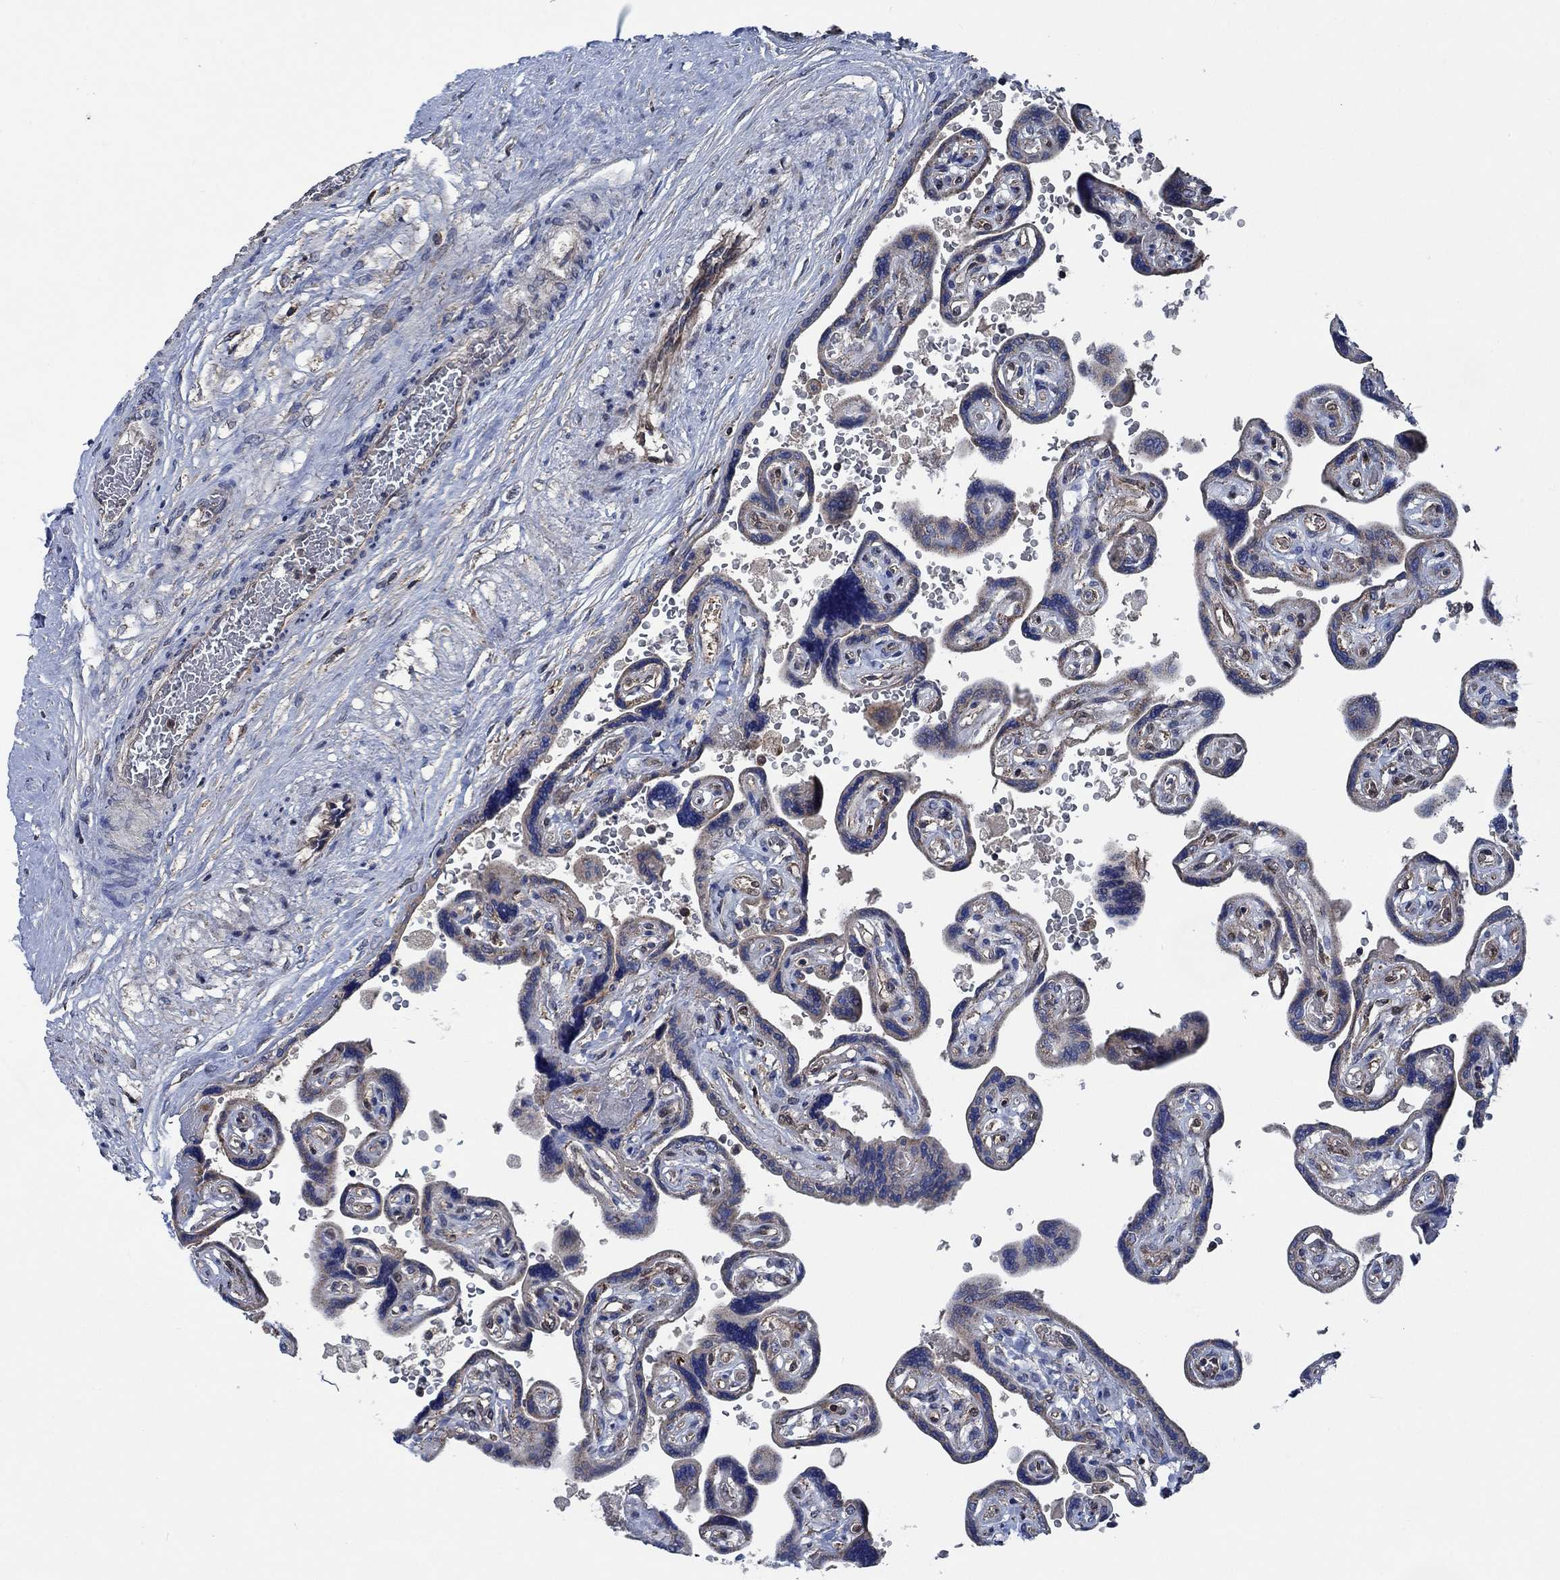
{"staining": {"intensity": "weak", "quantity": "25%-75%", "location": "cytoplasmic/membranous"}, "tissue": "placenta", "cell_type": "Decidual cells", "image_type": "normal", "snomed": [{"axis": "morphology", "description": "Normal tissue, NOS"}, {"axis": "topography", "description": "Placenta"}], "caption": "Decidual cells exhibit weak cytoplasmic/membranous staining in about 25%-75% of cells in normal placenta.", "gene": "STXBP6", "patient": {"sex": "female", "age": 32}}